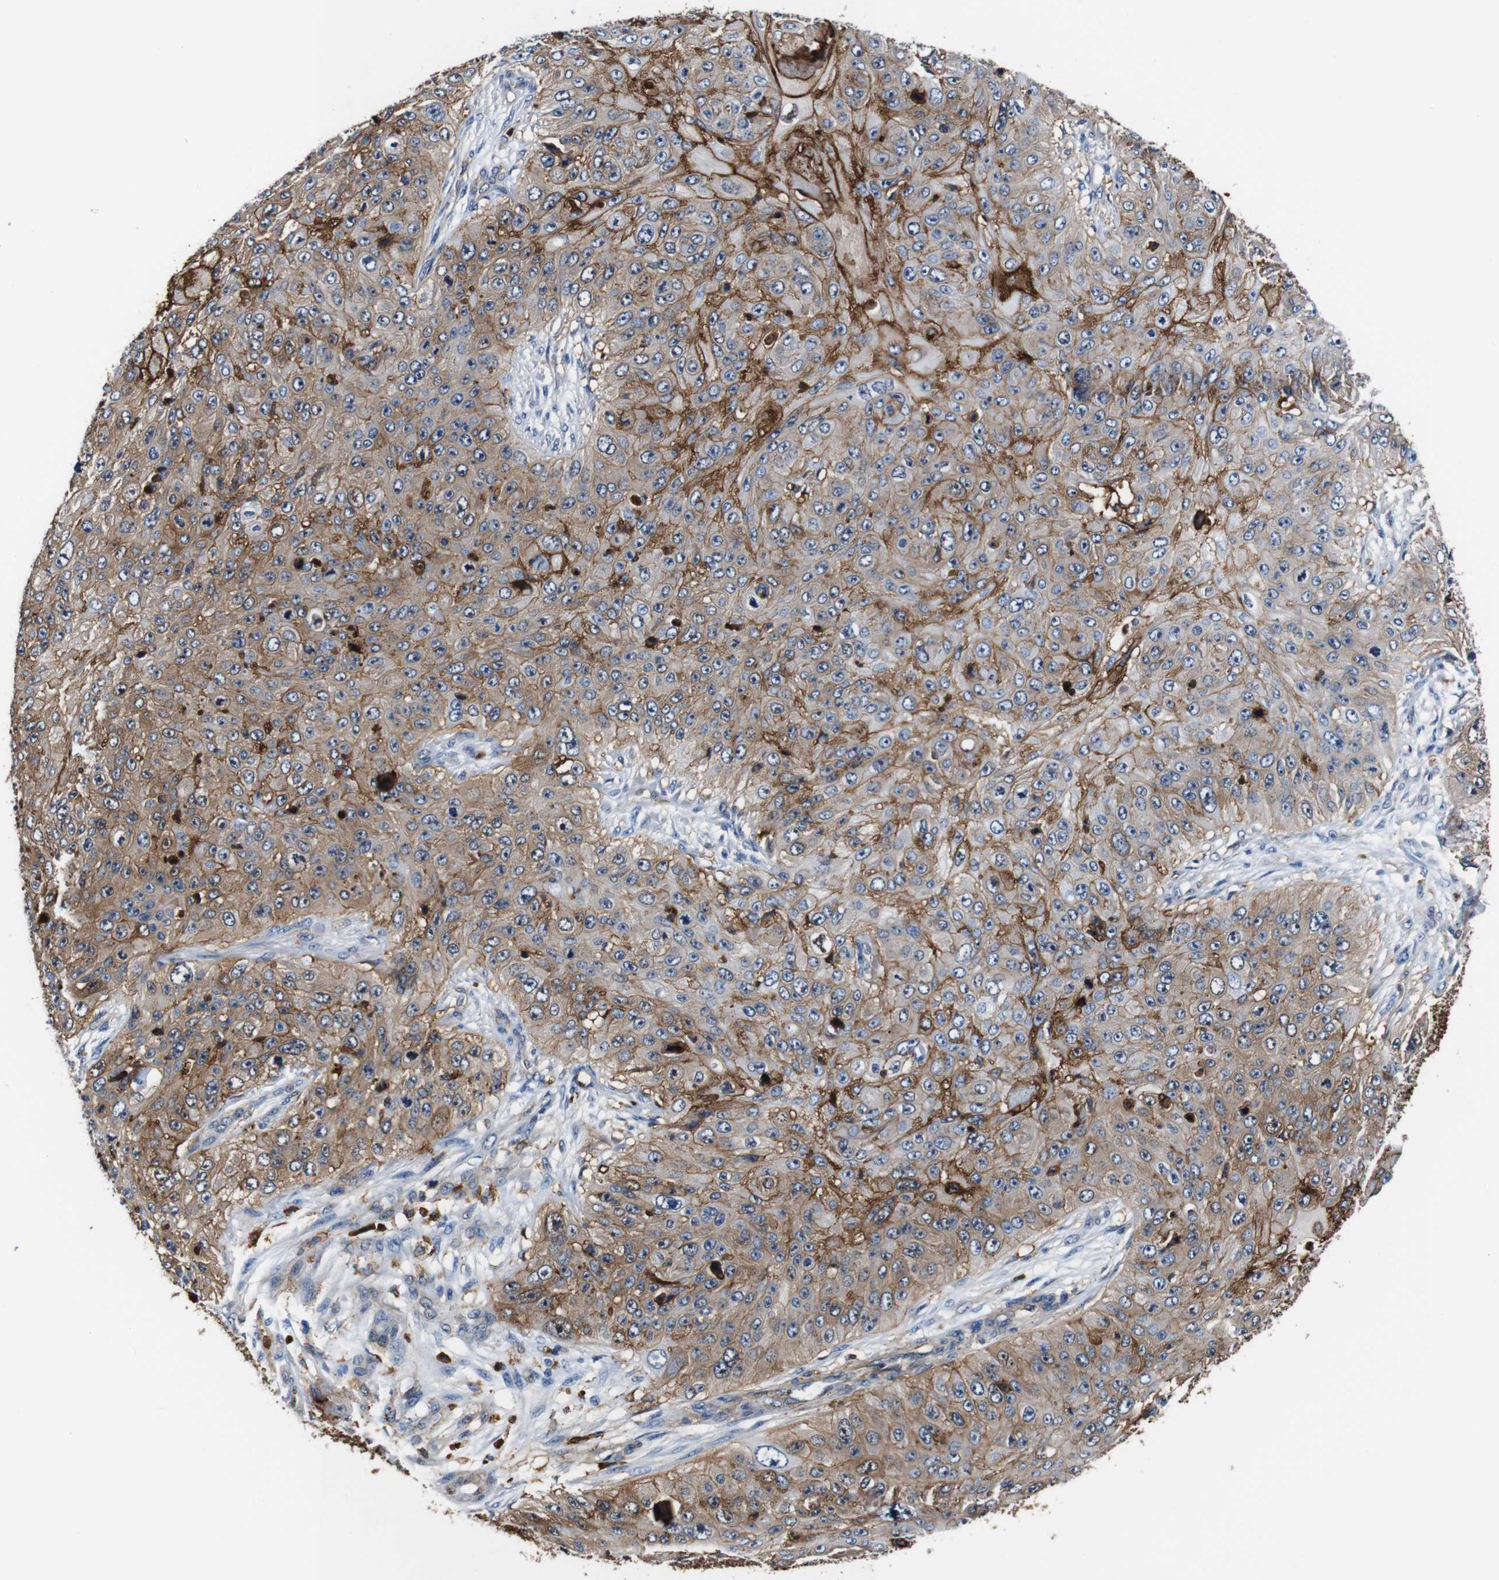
{"staining": {"intensity": "moderate", "quantity": ">75%", "location": "cytoplasmic/membranous"}, "tissue": "skin cancer", "cell_type": "Tumor cells", "image_type": "cancer", "snomed": [{"axis": "morphology", "description": "Squamous cell carcinoma, NOS"}, {"axis": "topography", "description": "Skin"}], "caption": "Skin cancer stained with IHC shows moderate cytoplasmic/membranous staining in about >75% of tumor cells.", "gene": "ANXA1", "patient": {"sex": "female", "age": 80}}